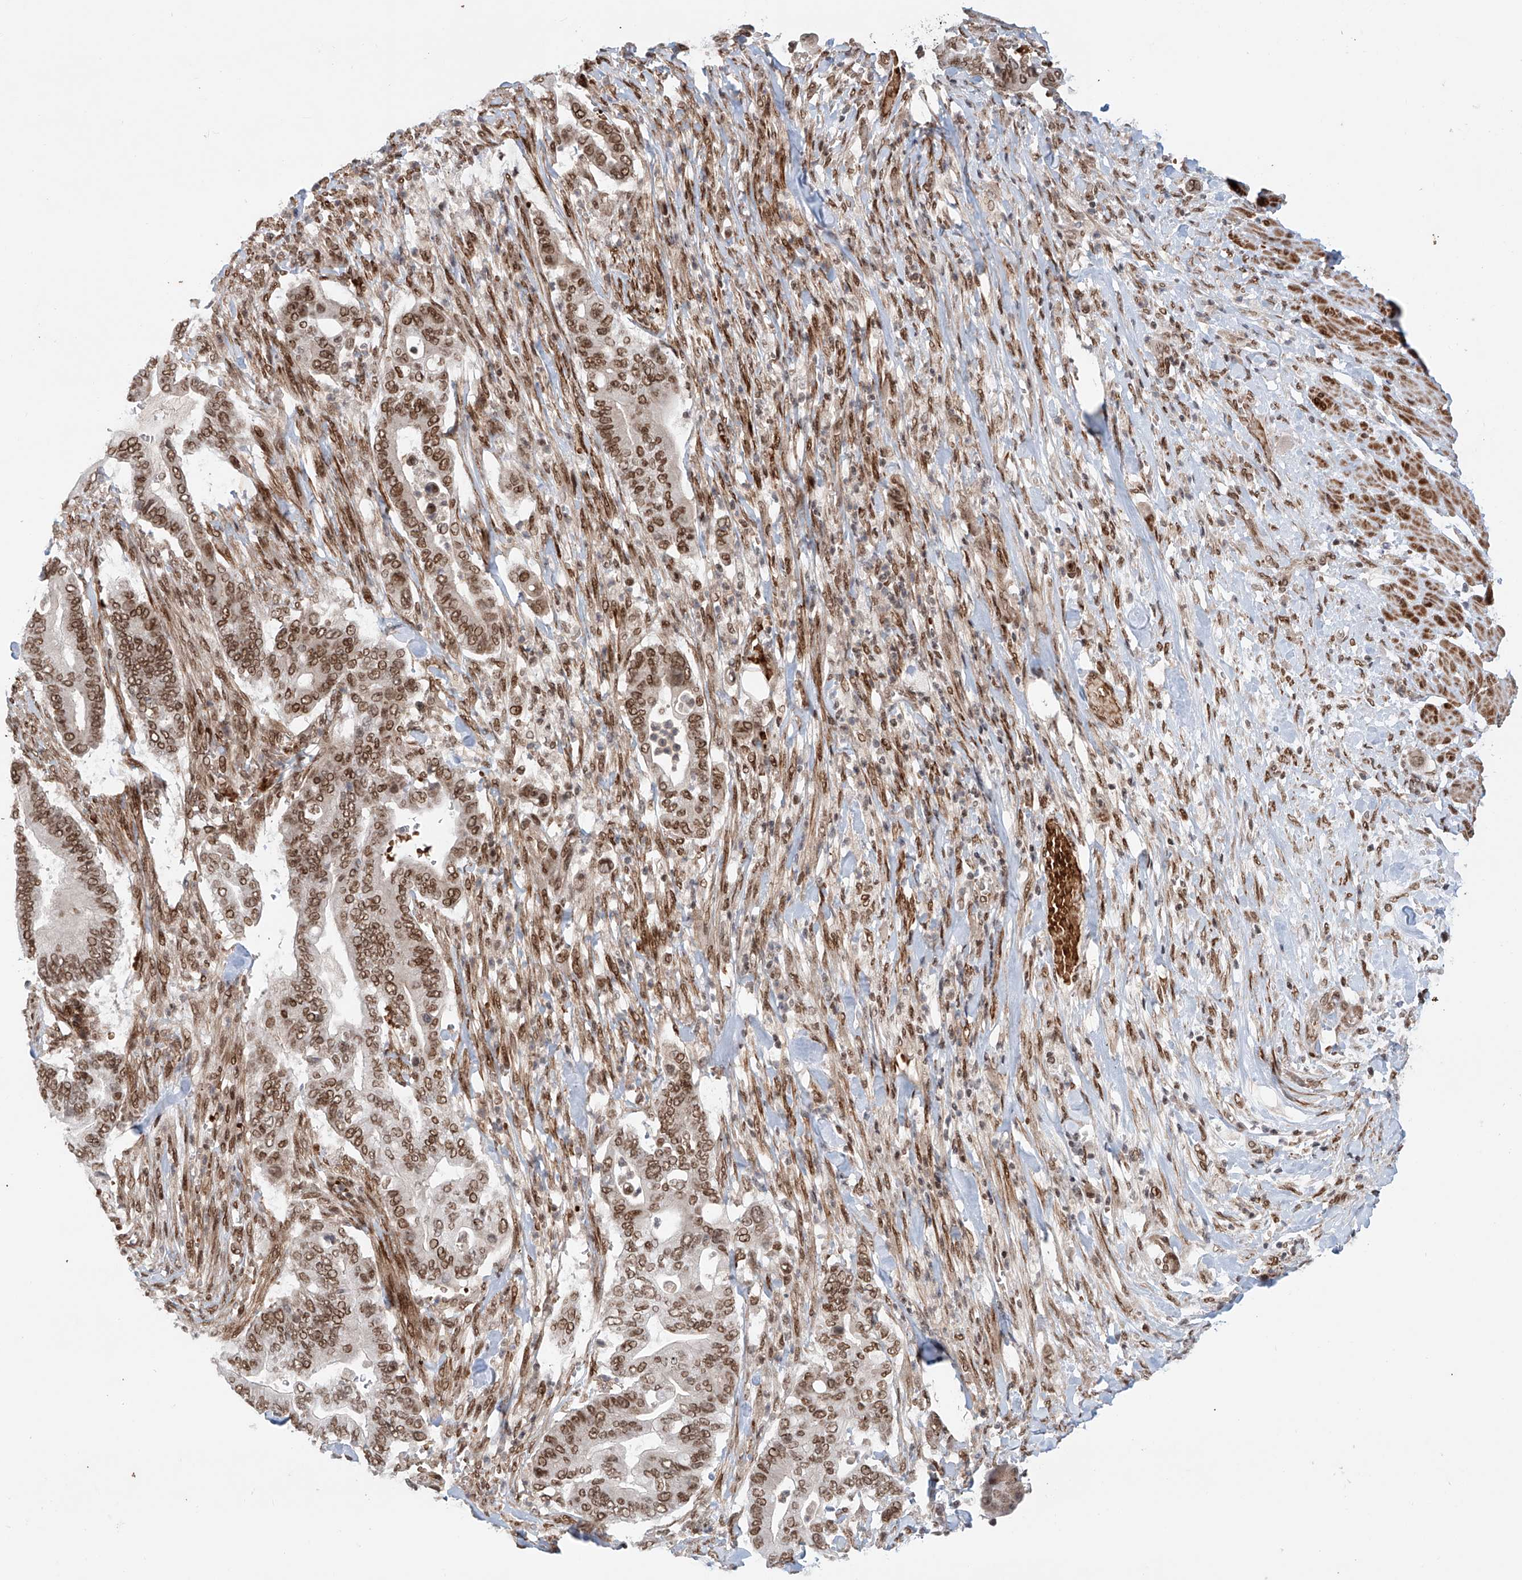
{"staining": {"intensity": "moderate", "quantity": ">75%", "location": "nuclear"}, "tissue": "pancreatic cancer", "cell_type": "Tumor cells", "image_type": "cancer", "snomed": [{"axis": "morphology", "description": "Adenocarcinoma, NOS"}, {"axis": "topography", "description": "Pancreas"}], "caption": "Tumor cells reveal moderate nuclear positivity in approximately >75% of cells in pancreatic adenocarcinoma.", "gene": "ZNF470", "patient": {"sex": "male", "age": 68}}